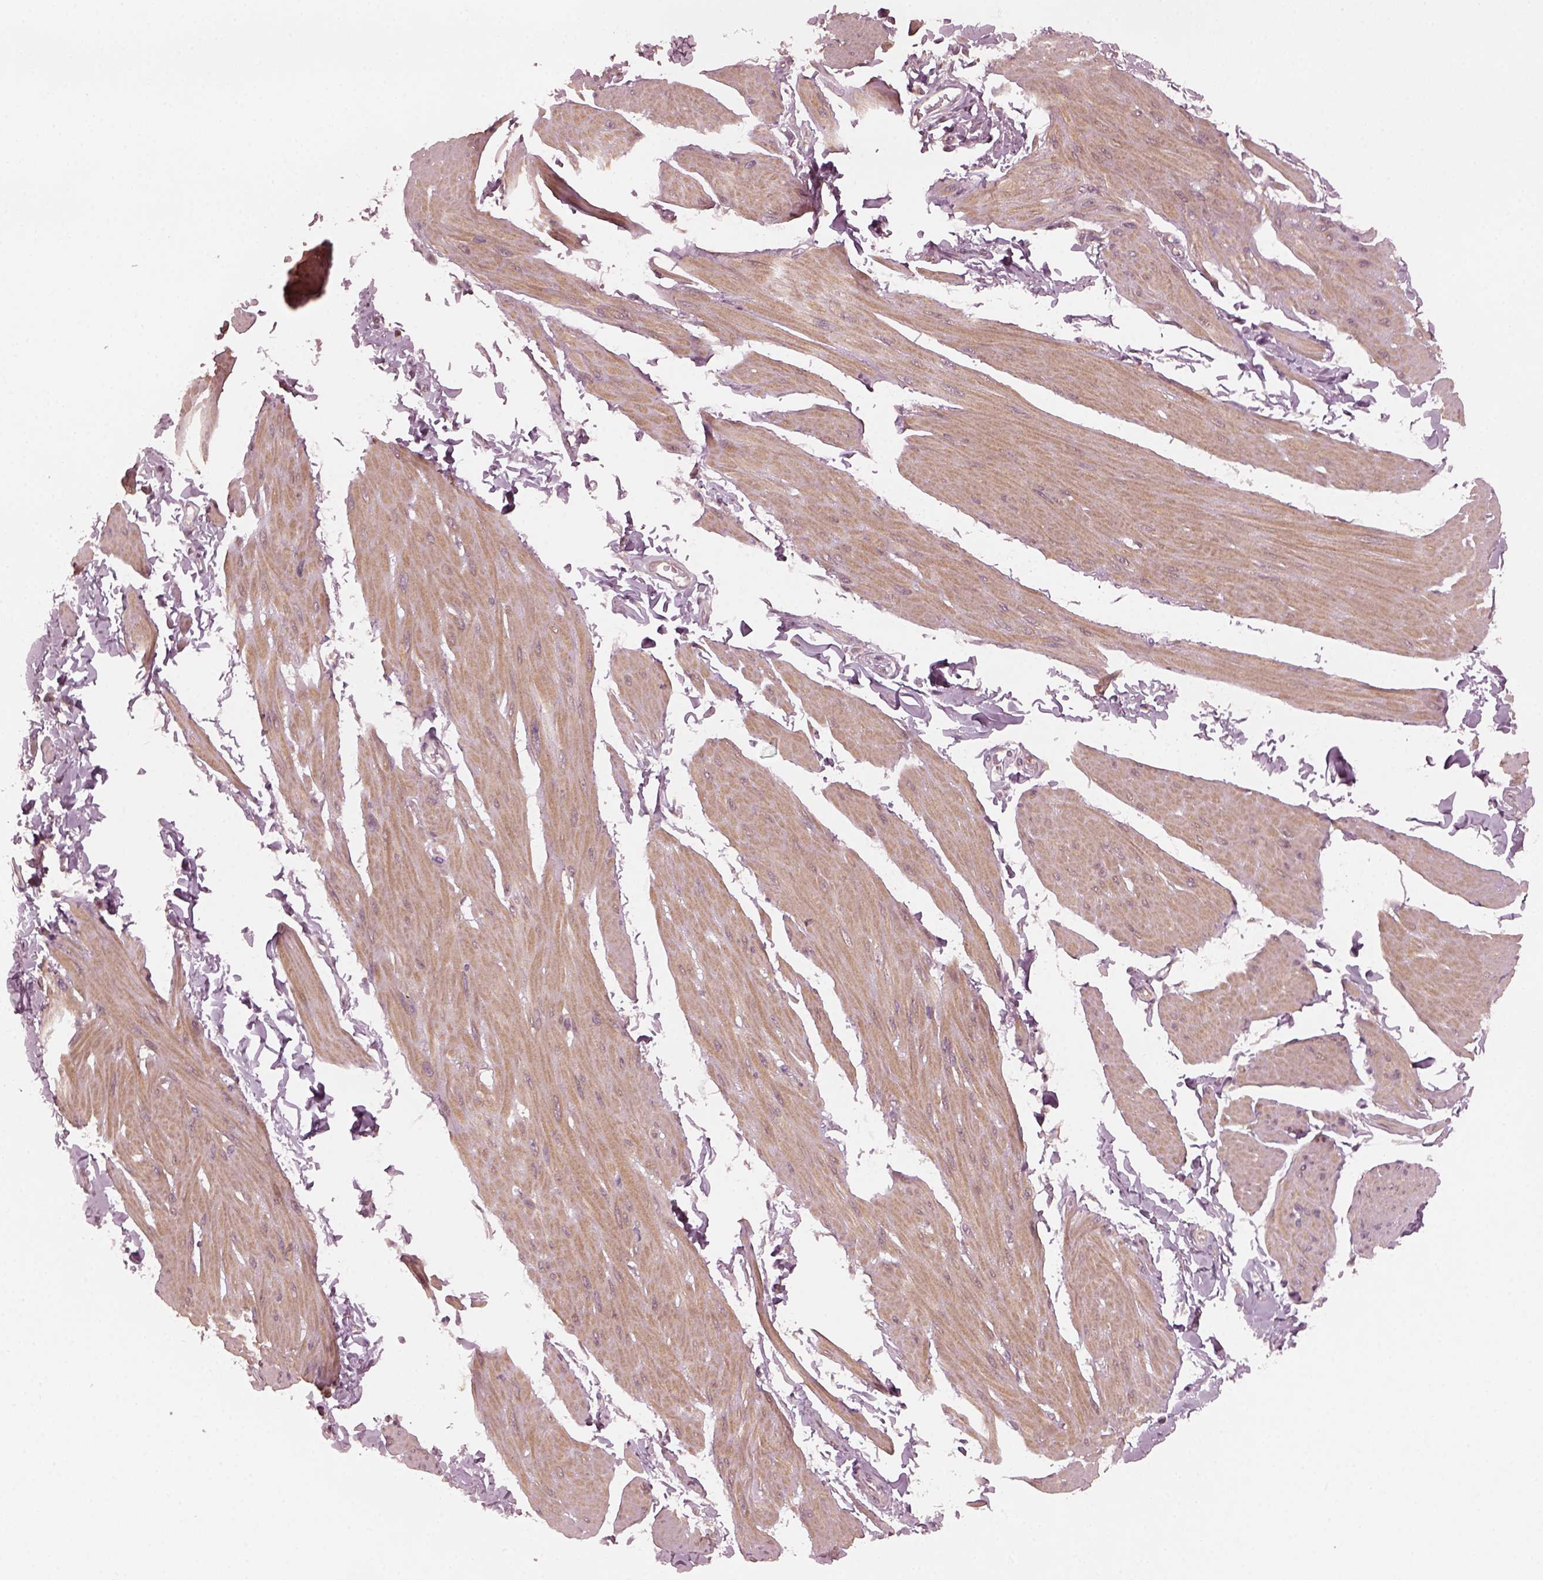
{"staining": {"intensity": "weak", "quantity": "25%-75%", "location": "cytoplasmic/membranous"}, "tissue": "smooth muscle", "cell_type": "Smooth muscle cells", "image_type": "normal", "snomed": [{"axis": "morphology", "description": "Normal tissue, NOS"}, {"axis": "topography", "description": "Adipose tissue"}, {"axis": "topography", "description": "Smooth muscle"}, {"axis": "topography", "description": "Peripheral nerve tissue"}], "caption": "This image reveals immunohistochemistry (IHC) staining of unremarkable smooth muscle, with low weak cytoplasmic/membranous staining in approximately 25%-75% of smooth muscle cells.", "gene": "FAF2", "patient": {"sex": "male", "age": 83}}